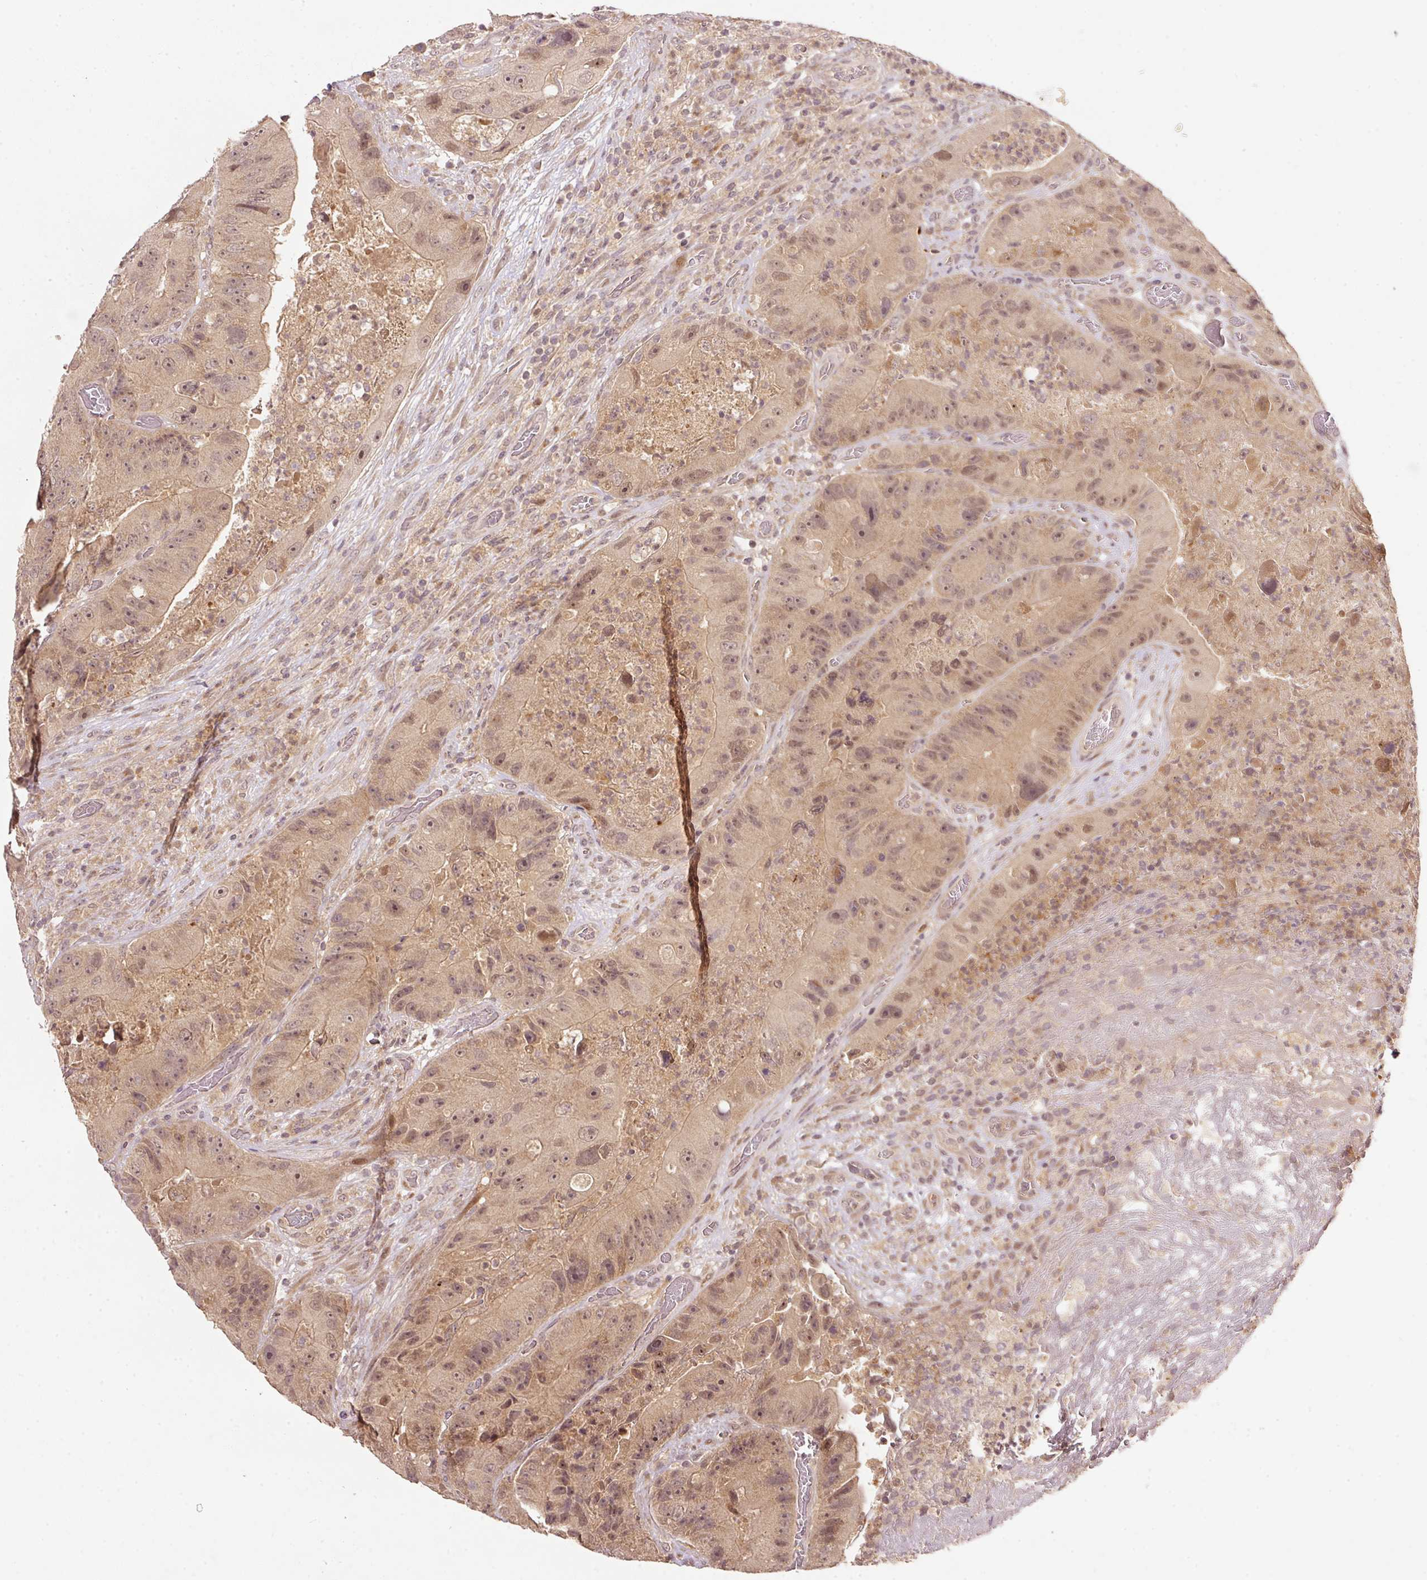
{"staining": {"intensity": "weak", "quantity": "25%-75%", "location": "nuclear"}, "tissue": "colorectal cancer", "cell_type": "Tumor cells", "image_type": "cancer", "snomed": [{"axis": "morphology", "description": "Adenocarcinoma, NOS"}, {"axis": "topography", "description": "Colon"}], "caption": "IHC photomicrograph of human colorectal cancer (adenocarcinoma) stained for a protein (brown), which demonstrates low levels of weak nuclear staining in about 25%-75% of tumor cells.", "gene": "PCDHB1", "patient": {"sex": "female", "age": 86}}